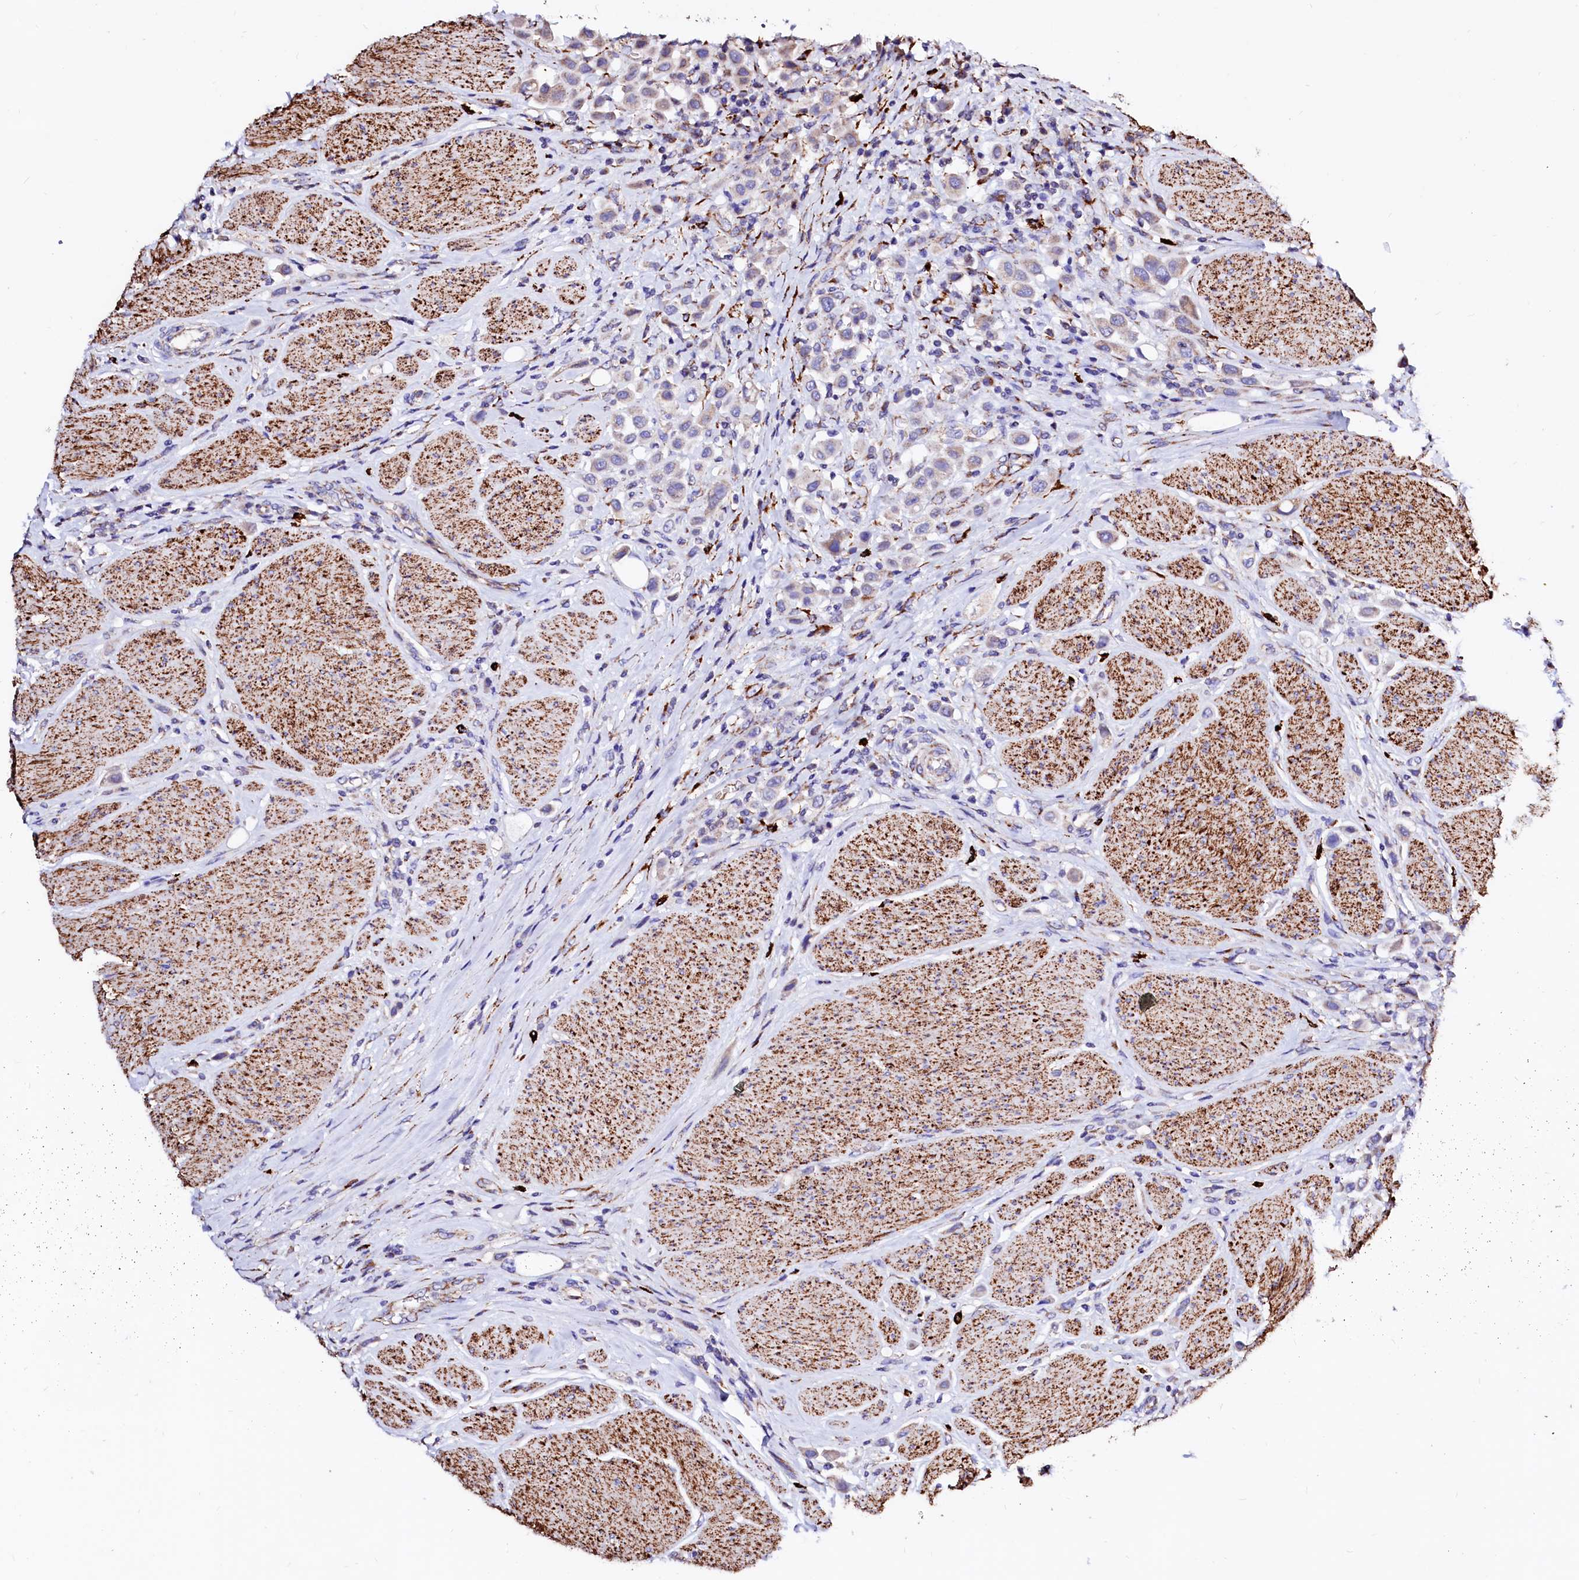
{"staining": {"intensity": "negative", "quantity": "none", "location": "none"}, "tissue": "urothelial cancer", "cell_type": "Tumor cells", "image_type": "cancer", "snomed": [{"axis": "morphology", "description": "Urothelial carcinoma, High grade"}, {"axis": "topography", "description": "Urinary bladder"}], "caption": "Immunohistochemistry (IHC) of urothelial cancer exhibits no staining in tumor cells.", "gene": "MAOB", "patient": {"sex": "male", "age": 50}}